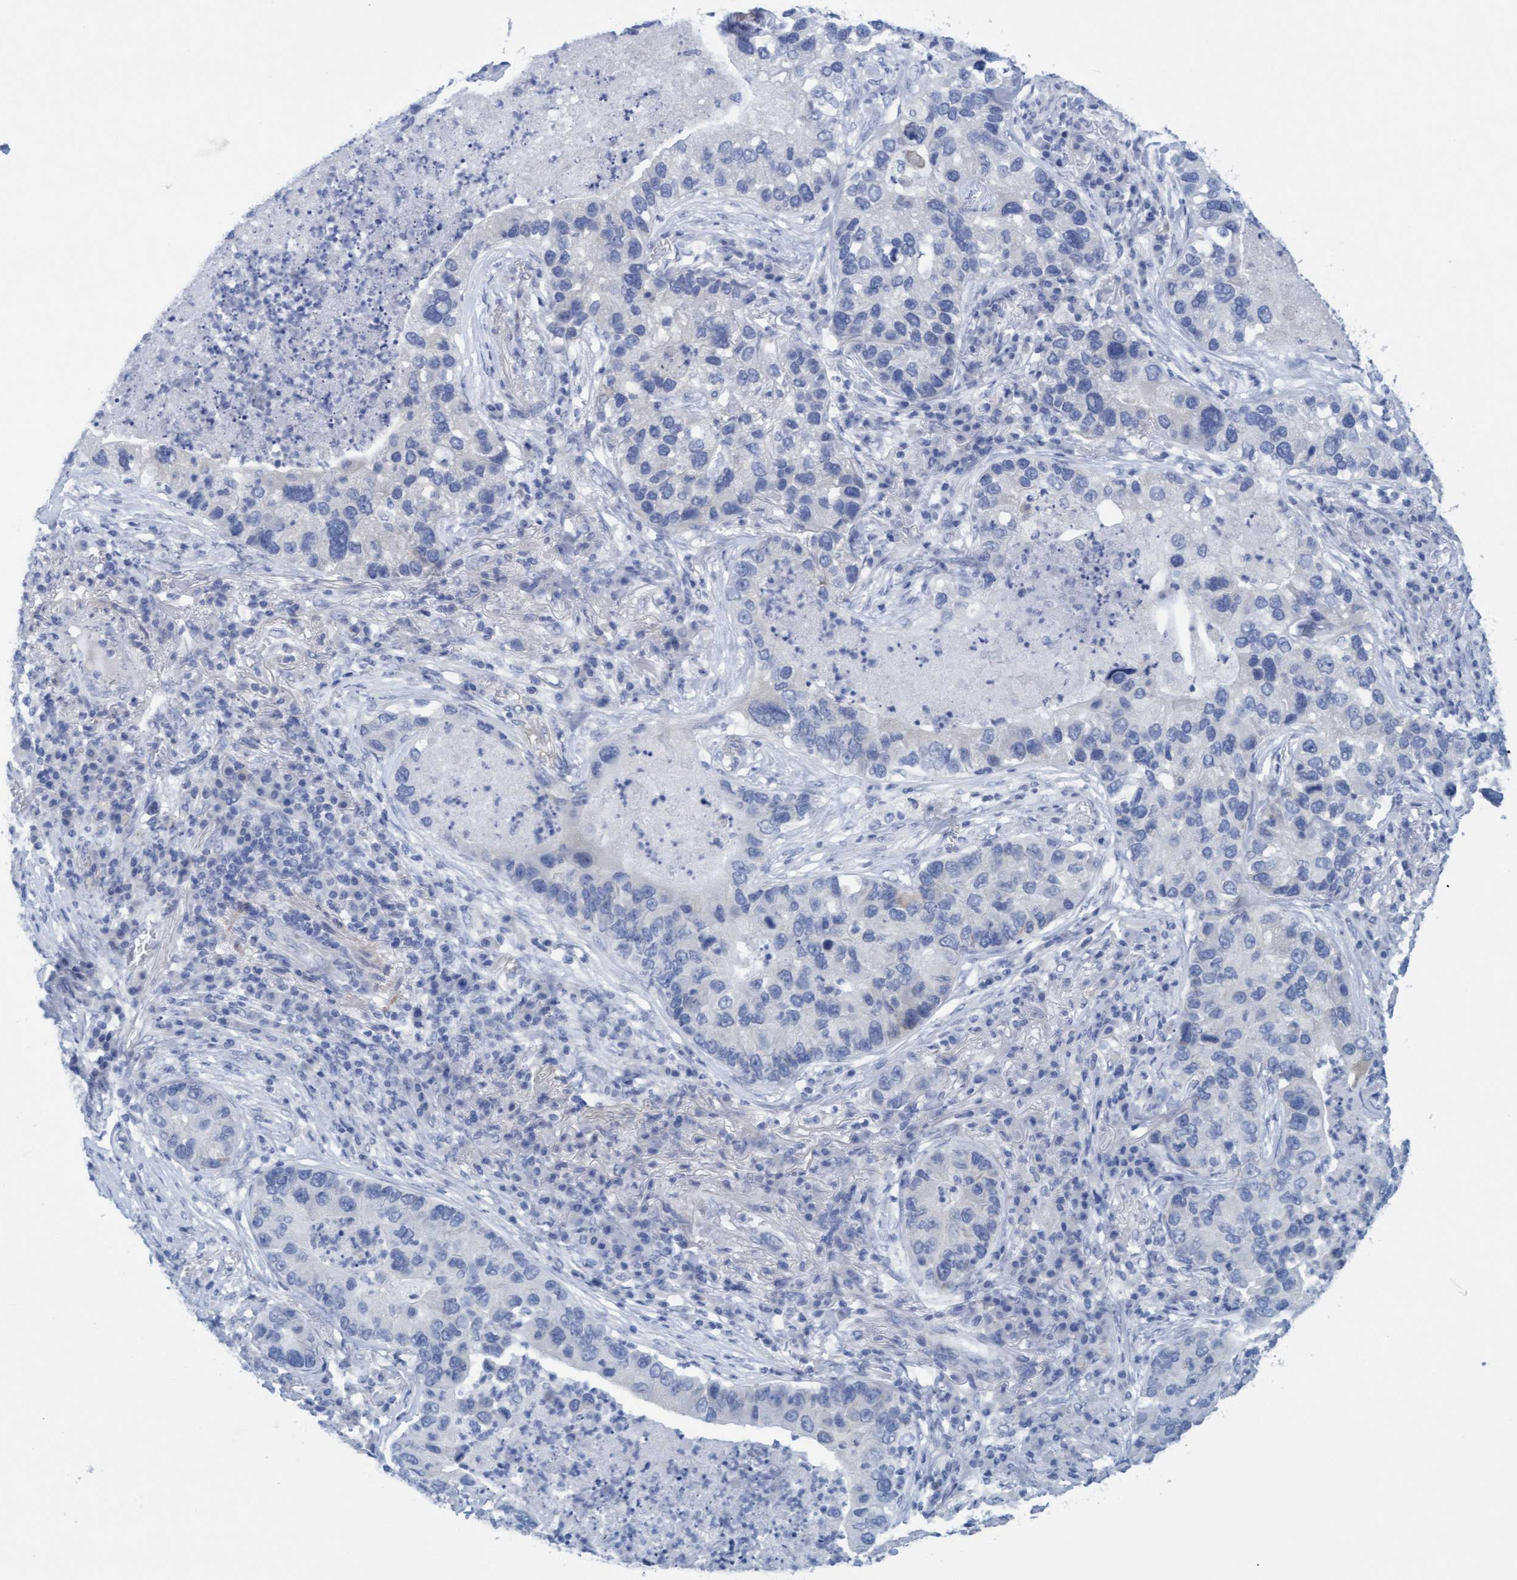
{"staining": {"intensity": "negative", "quantity": "none", "location": "none"}, "tissue": "lung cancer", "cell_type": "Tumor cells", "image_type": "cancer", "snomed": [{"axis": "morphology", "description": "Normal tissue, NOS"}, {"axis": "morphology", "description": "Adenocarcinoma, NOS"}, {"axis": "topography", "description": "Bronchus"}, {"axis": "topography", "description": "Lung"}], "caption": "A photomicrograph of lung adenocarcinoma stained for a protein shows no brown staining in tumor cells. The staining was performed using DAB (3,3'-diaminobenzidine) to visualize the protein expression in brown, while the nuclei were stained in blue with hematoxylin (Magnification: 20x).", "gene": "SSTR3", "patient": {"sex": "male", "age": 54}}